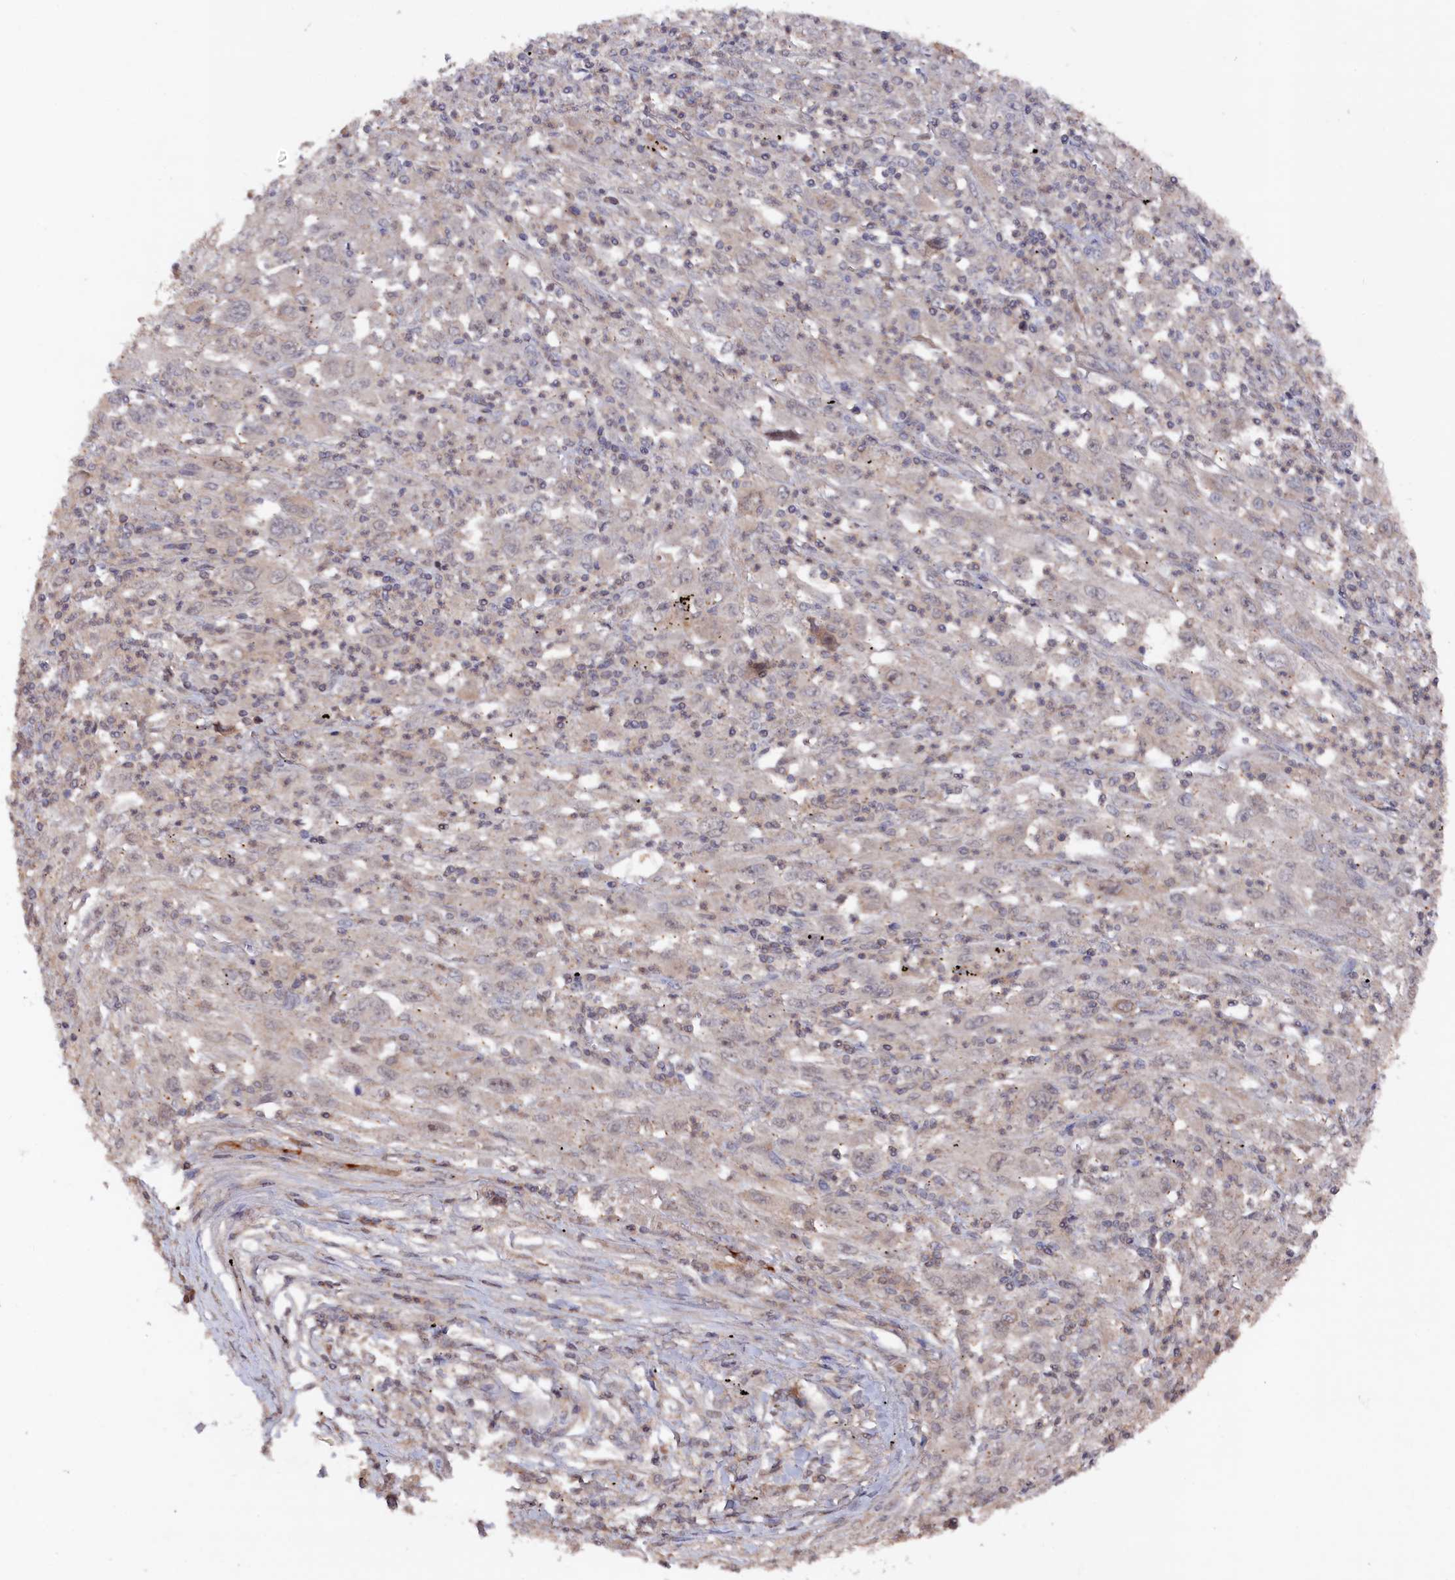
{"staining": {"intensity": "negative", "quantity": "none", "location": "none"}, "tissue": "melanoma", "cell_type": "Tumor cells", "image_type": "cancer", "snomed": [{"axis": "morphology", "description": "Malignant melanoma, Metastatic site"}, {"axis": "topography", "description": "Skin"}], "caption": "Malignant melanoma (metastatic site) stained for a protein using IHC demonstrates no positivity tumor cells.", "gene": "TMC5", "patient": {"sex": "female", "age": 56}}